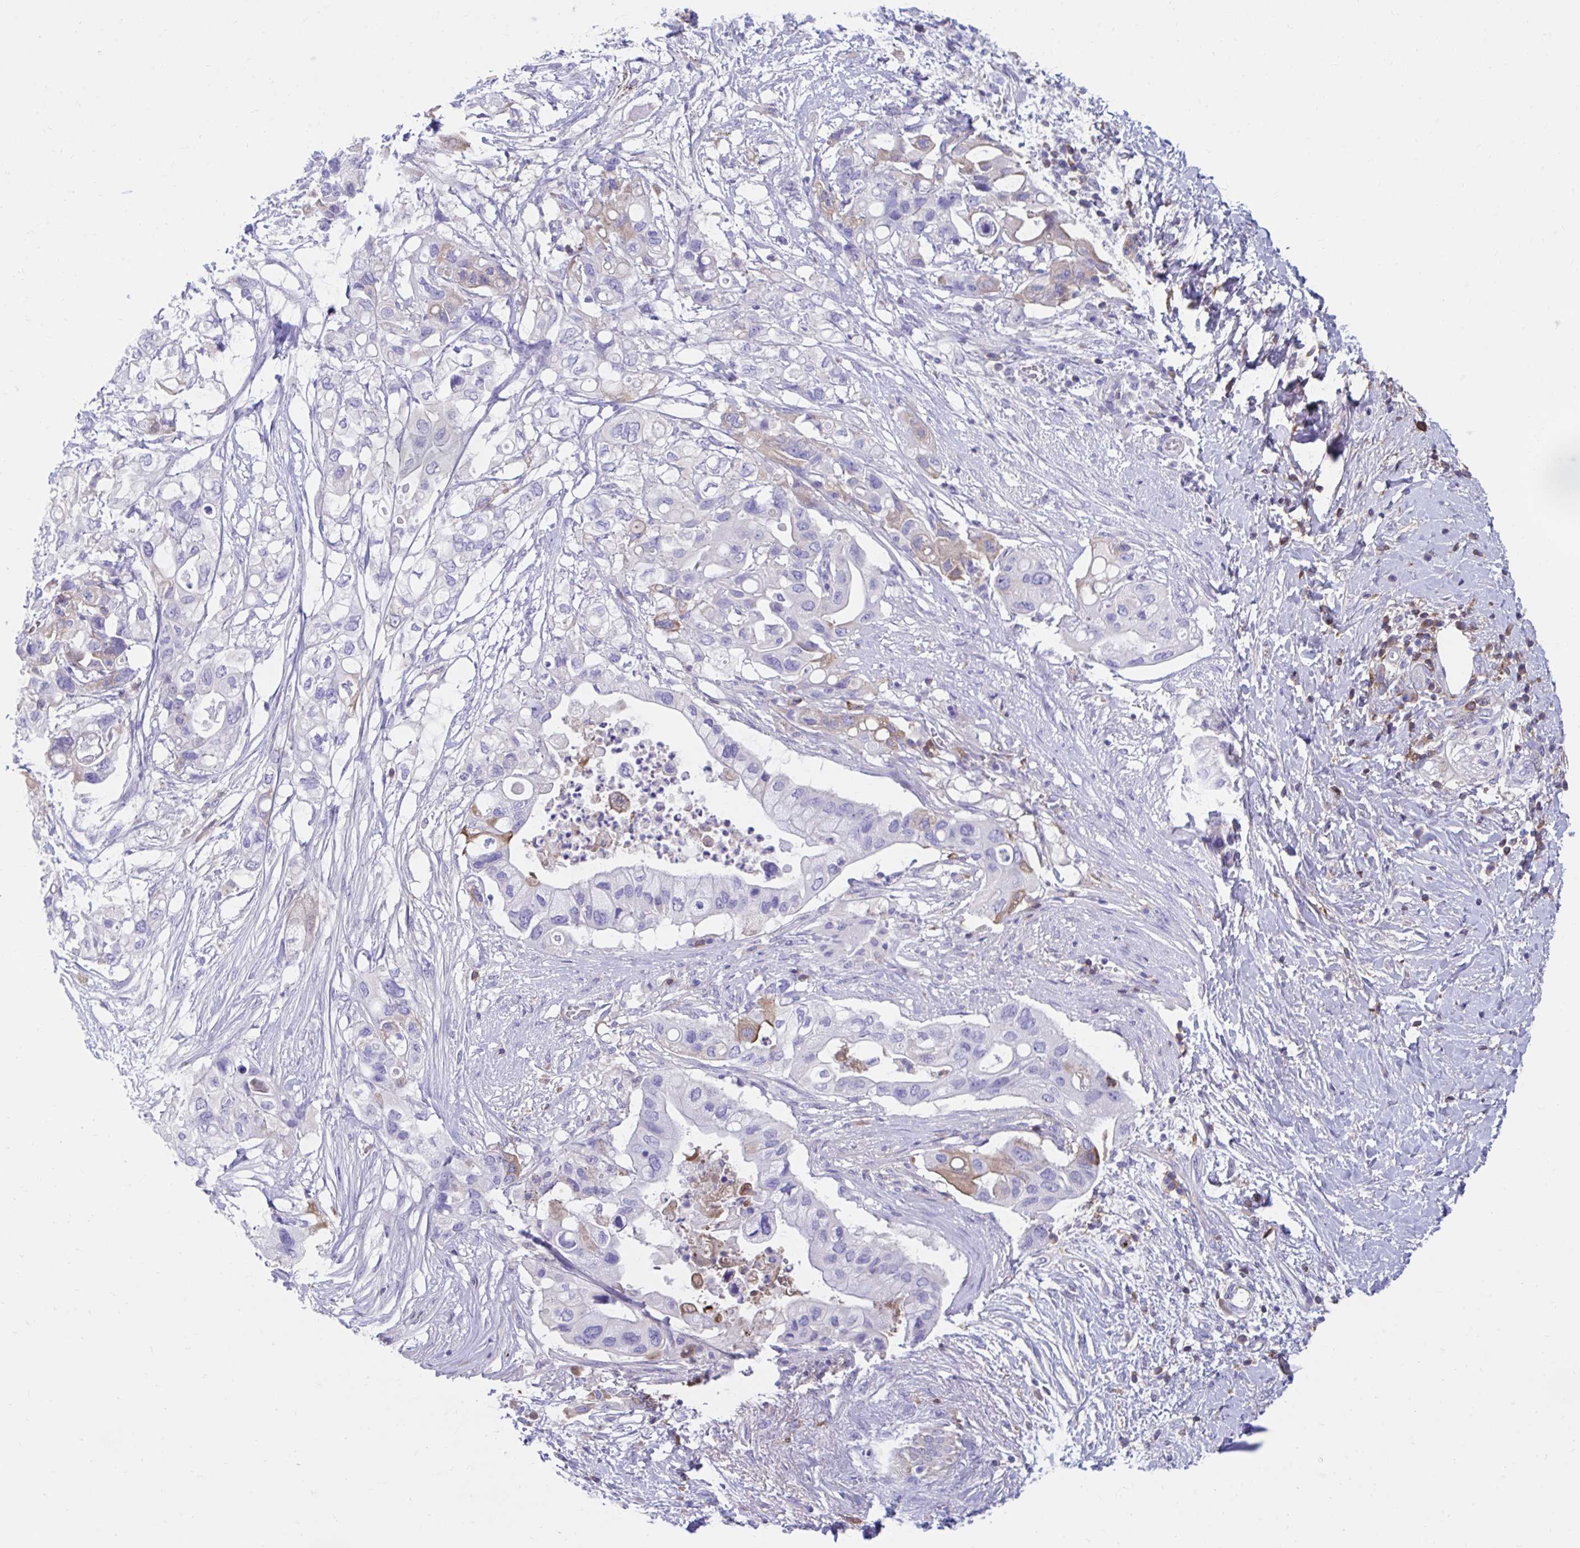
{"staining": {"intensity": "negative", "quantity": "none", "location": "none"}, "tissue": "pancreatic cancer", "cell_type": "Tumor cells", "image_type": "cancer", "snomed": [{"axis": "morphology", "description": "Adenocarcinoma, NOS"}, {"axis": "topography", "description": "Pancreas"}], "caption": "There is no significant staining in tumor cells of pancreatic adenocarcinoma. (Brightfield microscopy of DAB immunohistochemistry (IHC) at high magnification).", "gene": "SMIM9", "patient": {"sex": "female", "age": 72}}